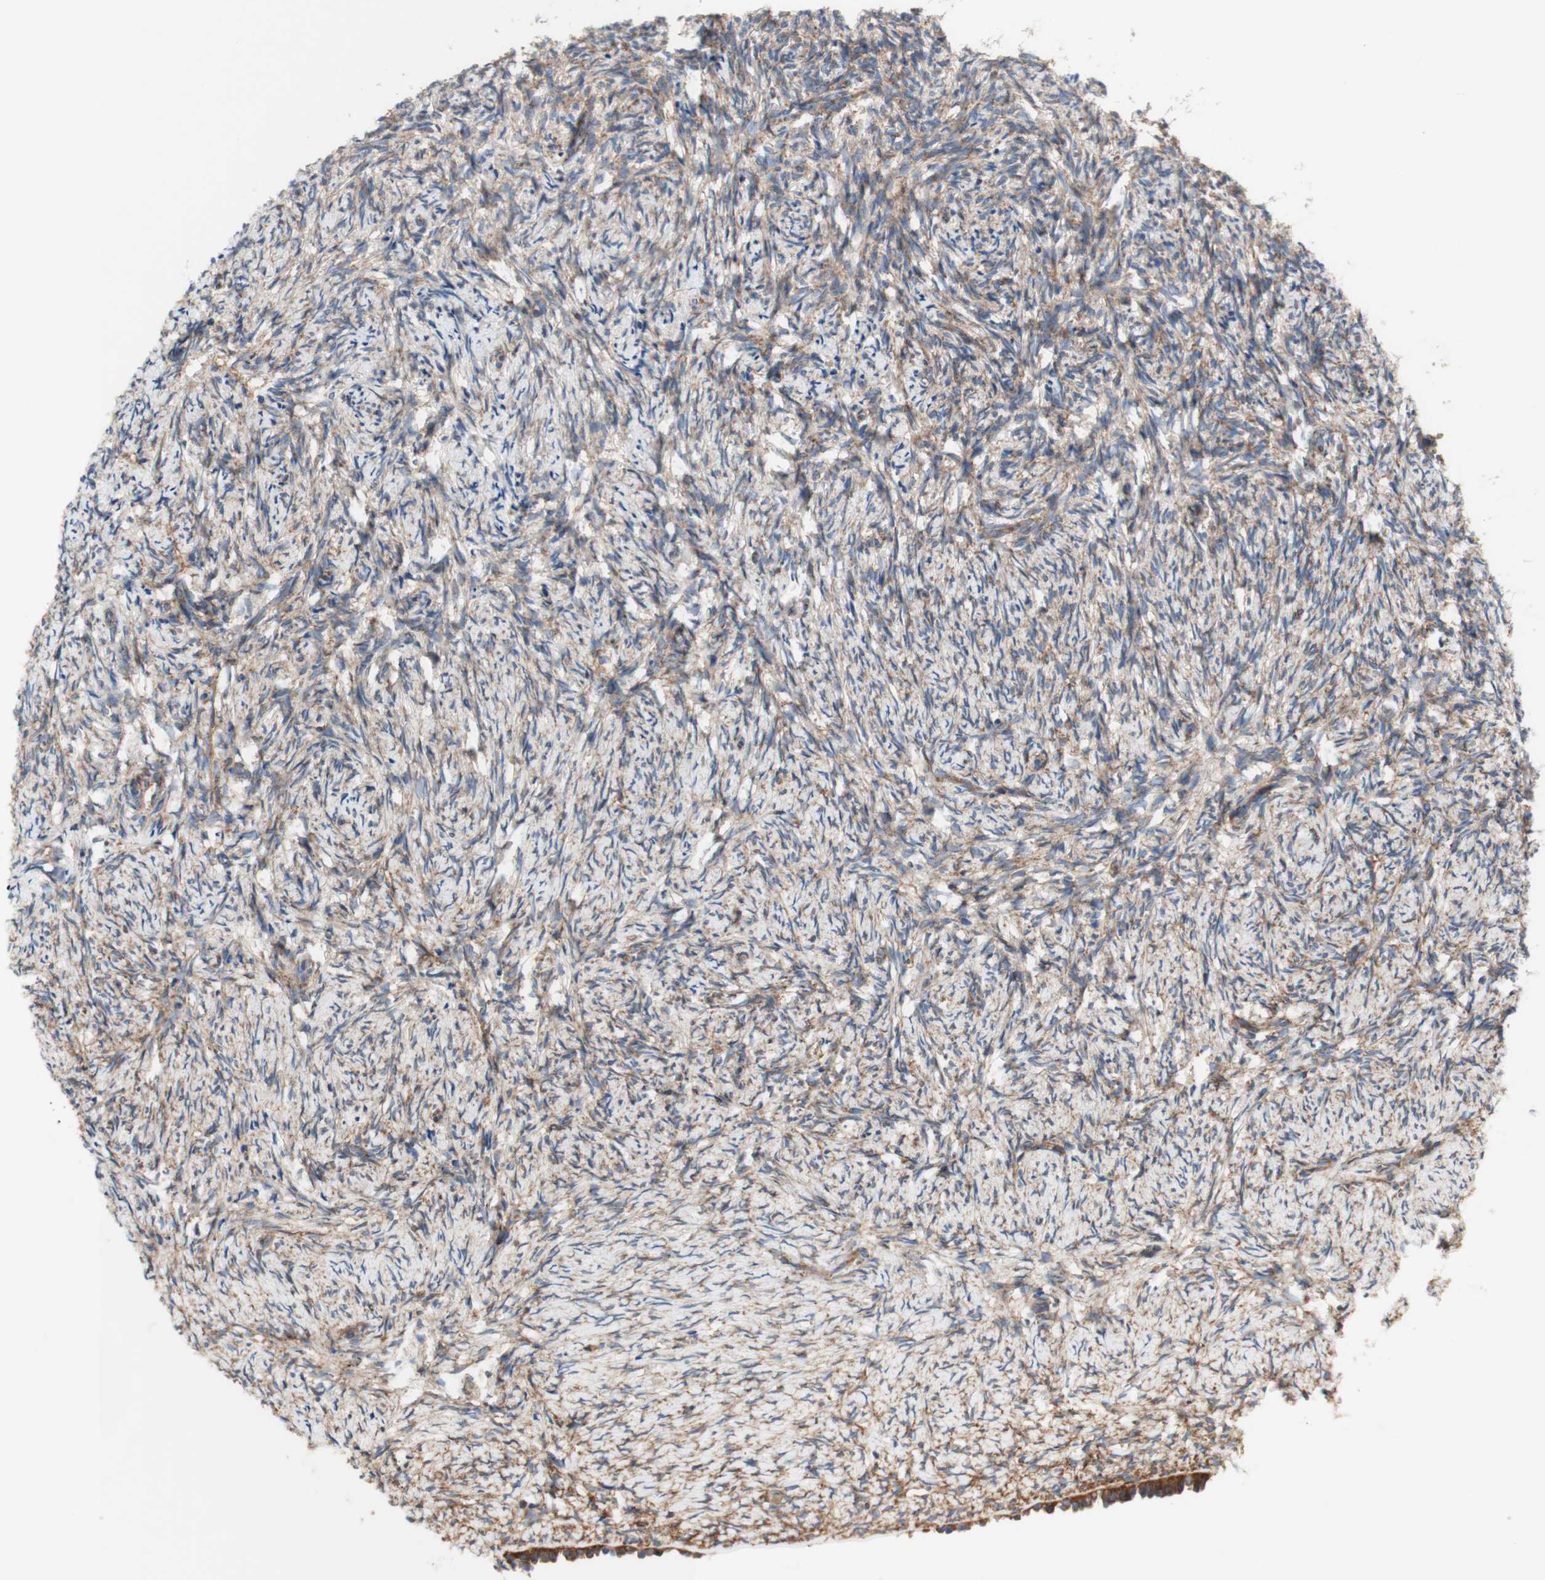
{"staining": {"intensity": "weak", "quantity": "25%-75%", "location": "cytoplasmic/membranous"}, "tissue": "ovary", "cell_type": "Ovarian stroma cells", "image_type": "normal", "snomed": [{"axis": "morphology", "description": "Normal tissue, NOS"}, {"axis": "topography", "description": "Ovary"}], "caption": "Benign ovary was stained to show a protein in brown. There is low levels of weak cytoplasmic/membranous positivity in about 25%-75% of ovarian stroma cells.", "gene": "FMR1", "patient": {"sex": "female", "age": 60}}